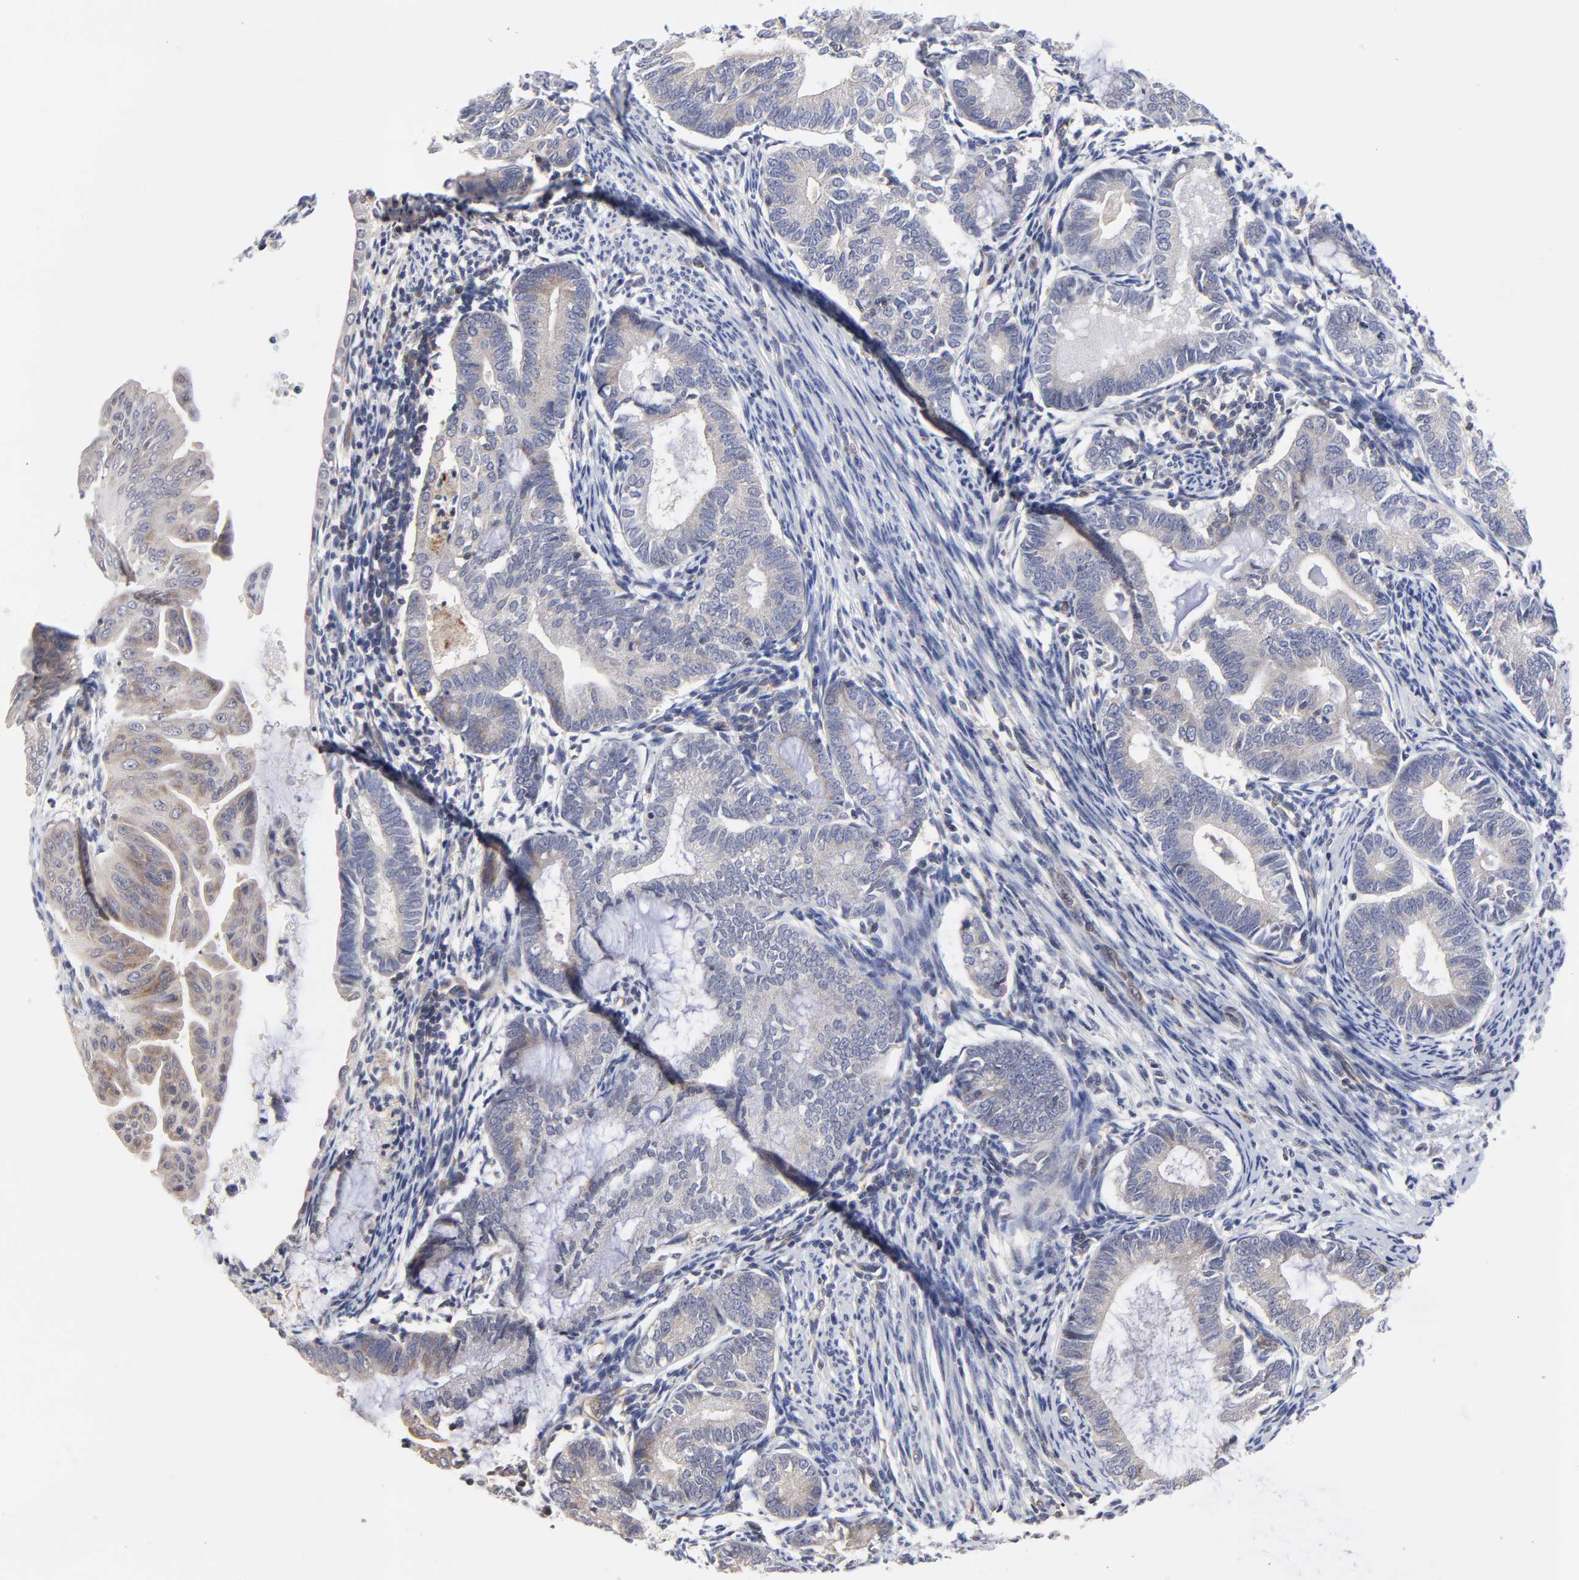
{"staining": {"intensity": "weak", "quantity": ">75%", "location": "cytoplasmic/membranous"}, "tissue": "endometrial cancer", "cell_type": "Tumor cells", "image_type": "cancer", "snomed": [{"axis": "morphology", "description": "Adenocarcinoma, NOS"}, {"axis": "topography", "description": "Endometrium"}], "caption": "IHC micrograph of neoplastic tissue: human endometrial cancer stained using immunohistochemistry (IHC) demonstrates low levels of weak protein expression localized specifically in the cytoplasmic/membranous of tumor cells, appearing as a cytoplasmic/membranous brown color.", "gene": "ZNF157", "patient": {"sex": "female", "age": 63}}